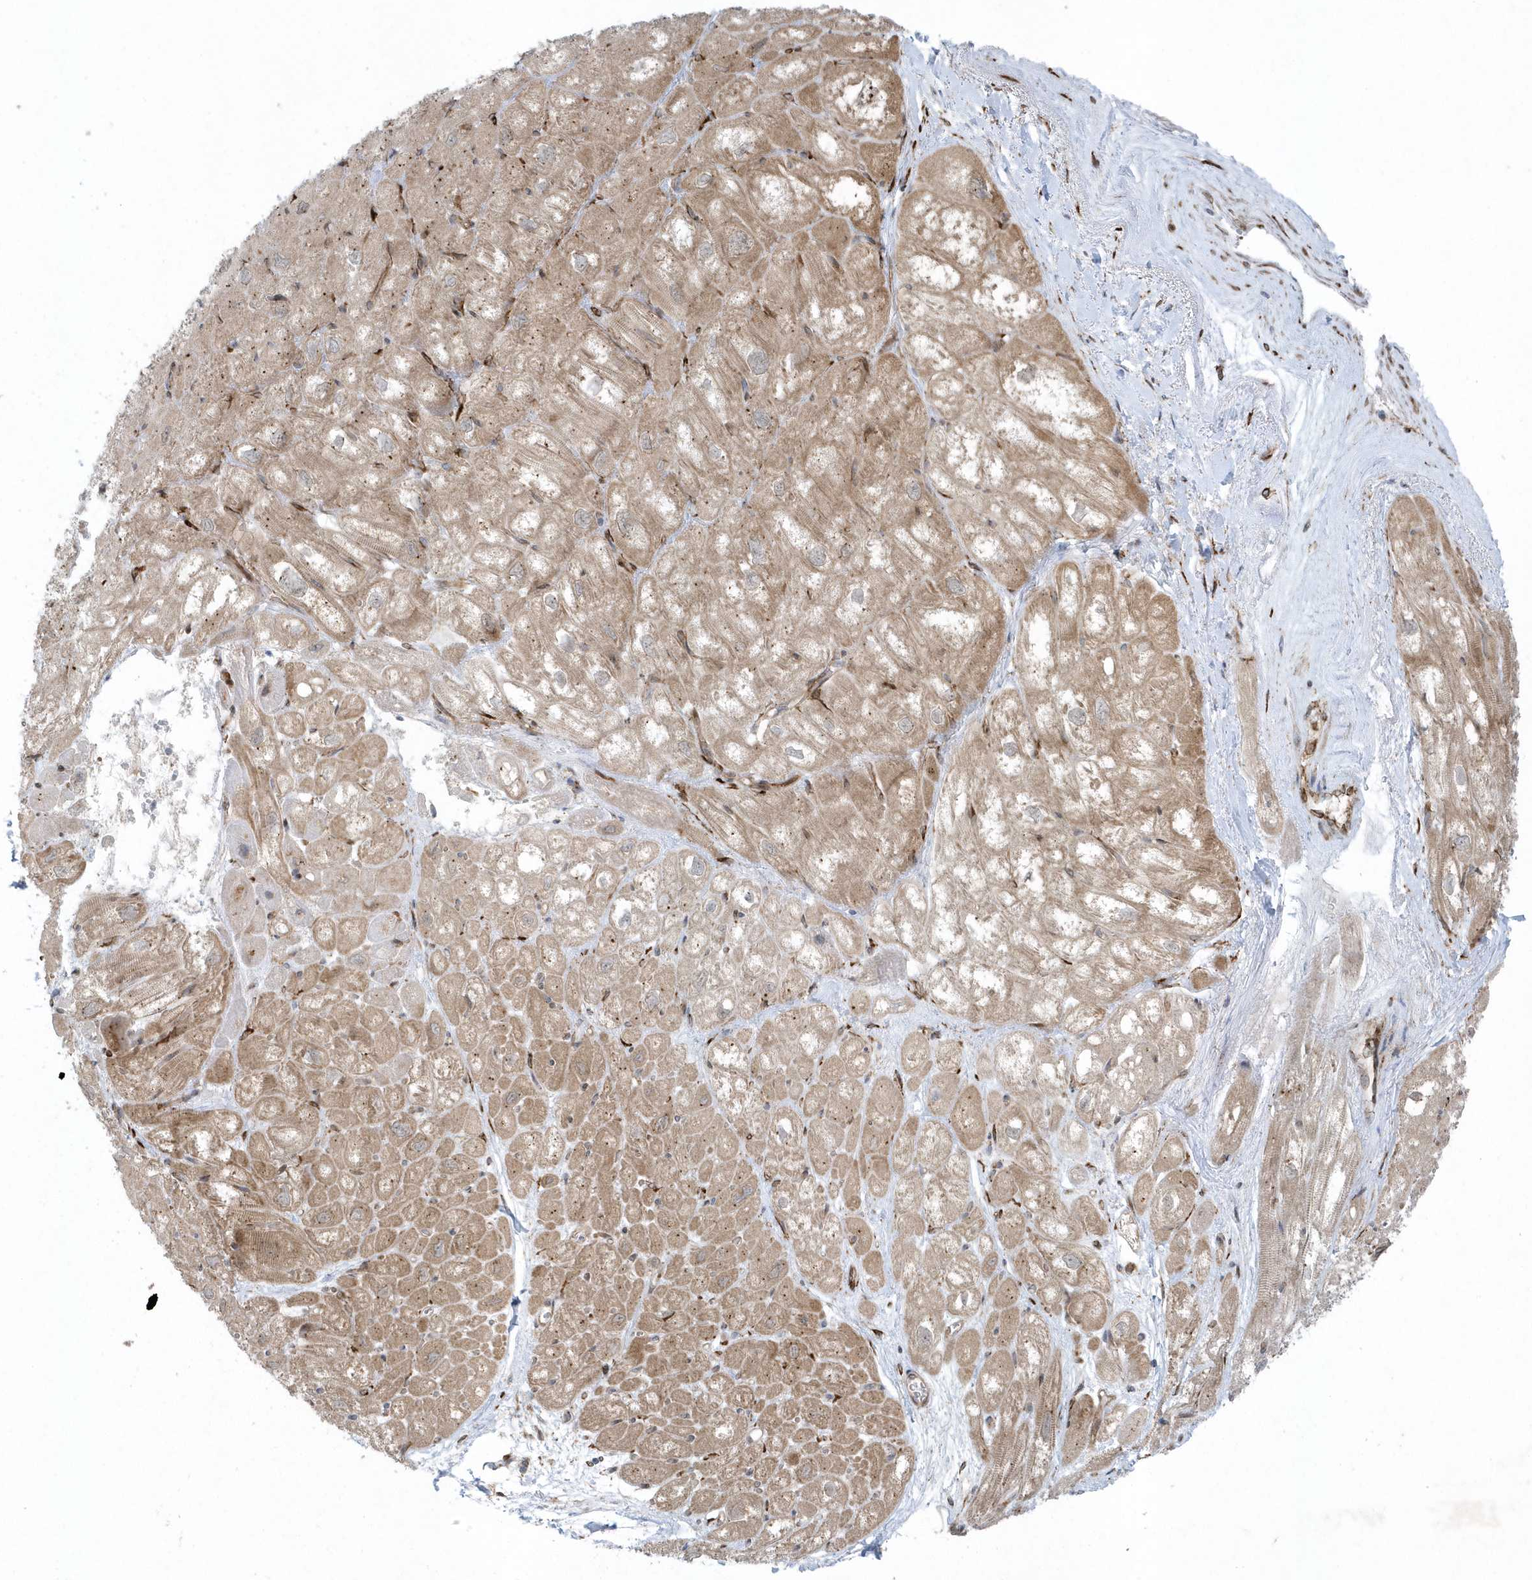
{"staining": {"intensity": "weak", "quantity": "25%-75%", "location": "cytoplasmic/membranous"}, "tissue": "heart muscle", "cell_type": "Cardiomyocytes", "image_type": "normal", "snomed": [{"axis": "morphology", "description": "Normal tissue, NOS"}, {"axis": "topography", "description": "Heart"}], "caption": "Heart muscle stained with IHC shows weak cytoplasmic/membranous expression in approximately 25%-75% of cardiomyocytes.", "gene": "FAM98A", "patient": {"sex": "male", "age": 50}}